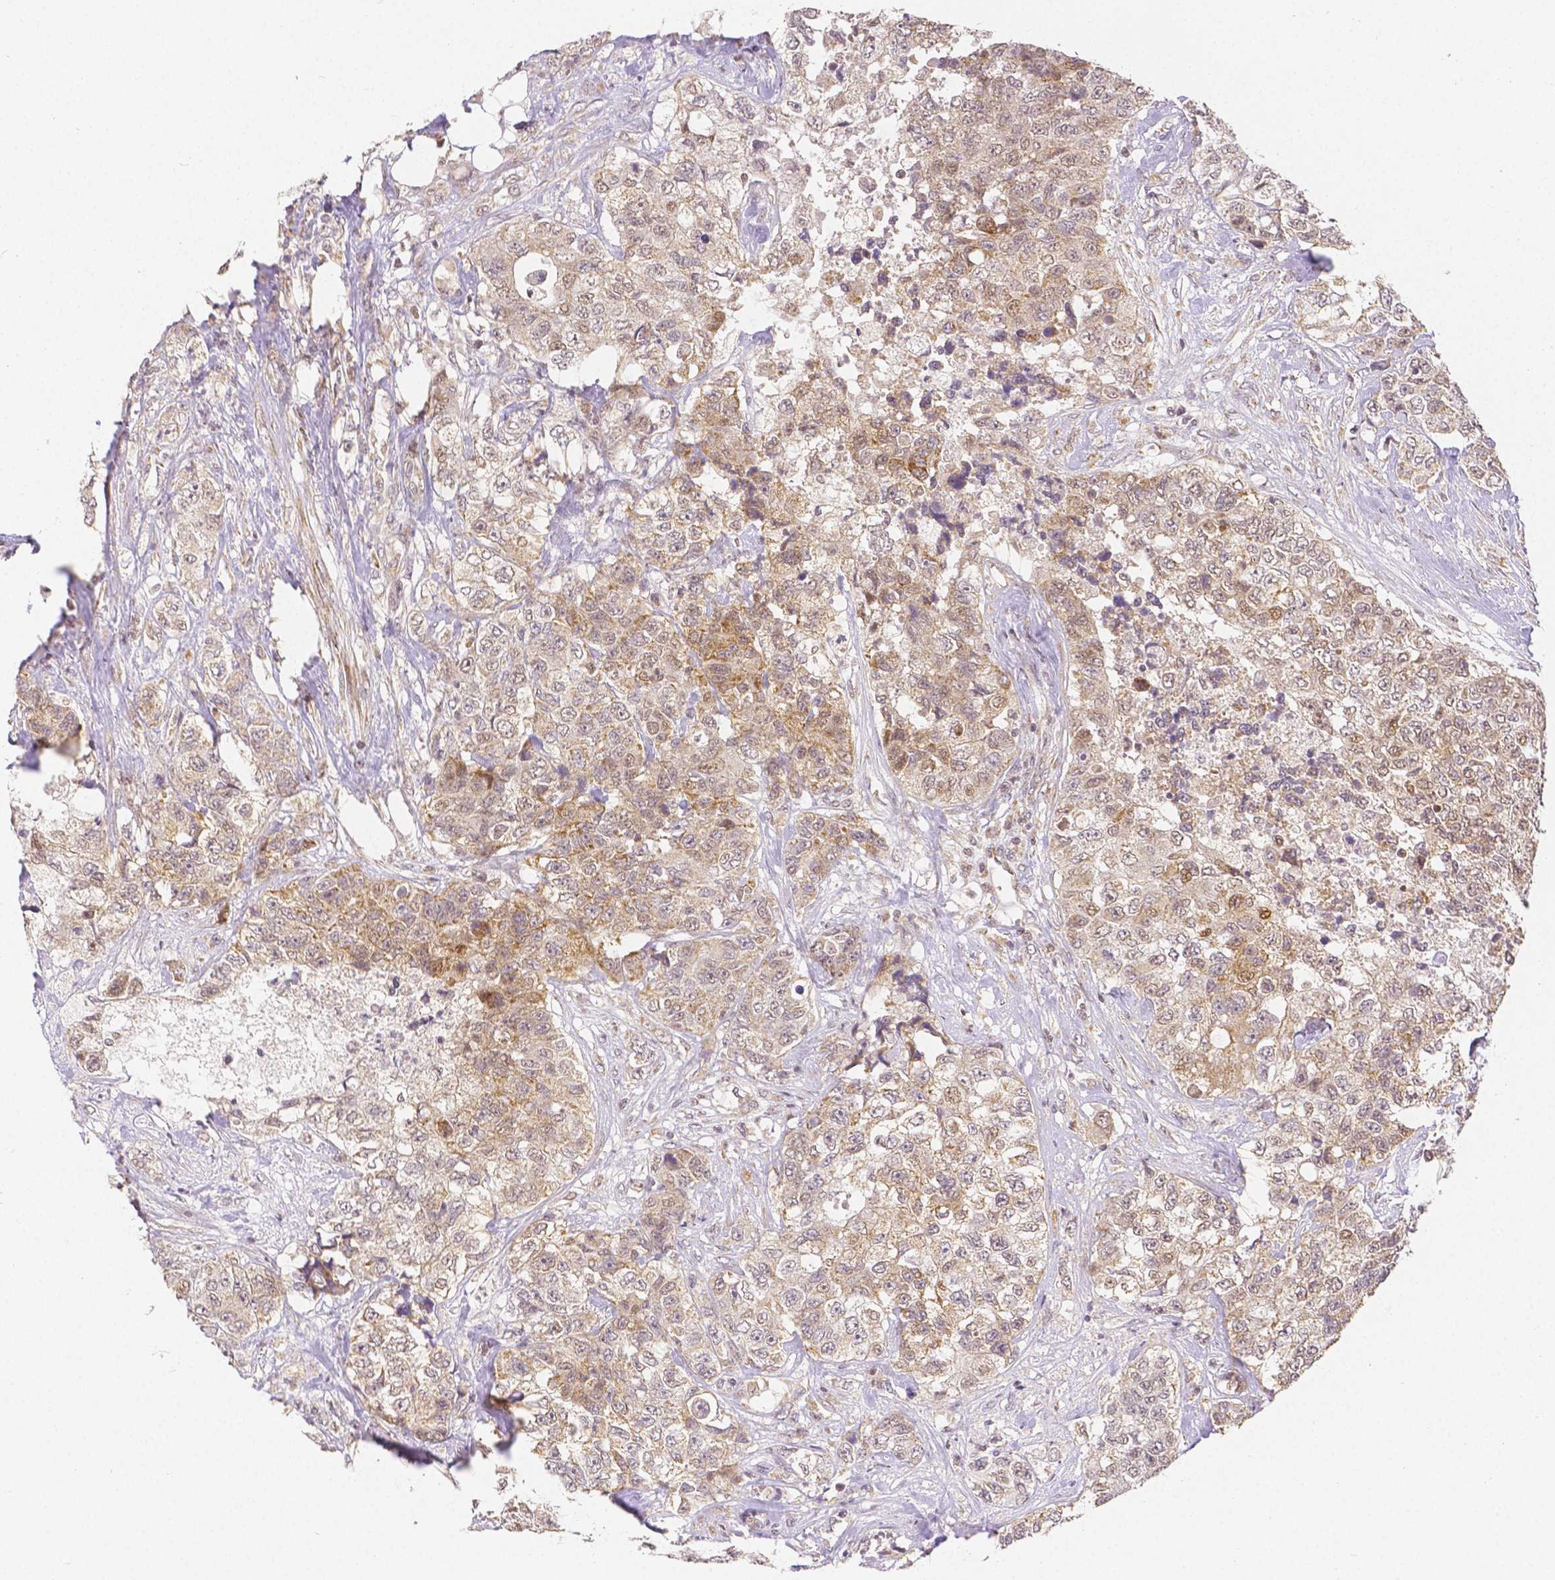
{"staining": {"intensity": "weak", "quantity": ">75%", "location": "cytoplasmic/membranous,nuclear"}, "tissue": "urothelial cancer", "cell_type": "Tumor cells", "image_type": "cancer", "snomed": [{"axis": "morphology", "description": "Urothelial carcinoma, High grade"}, {"axis": "topography", "description": "Urinary bladder"}], "caption": "Urothelial cancer tissue shows weak cytoplasmic/membranous and nuclear staining in approximately >75% of tumor cells", "gene": "RHOT1", "patient": {"sex": "female", "age": 78}}